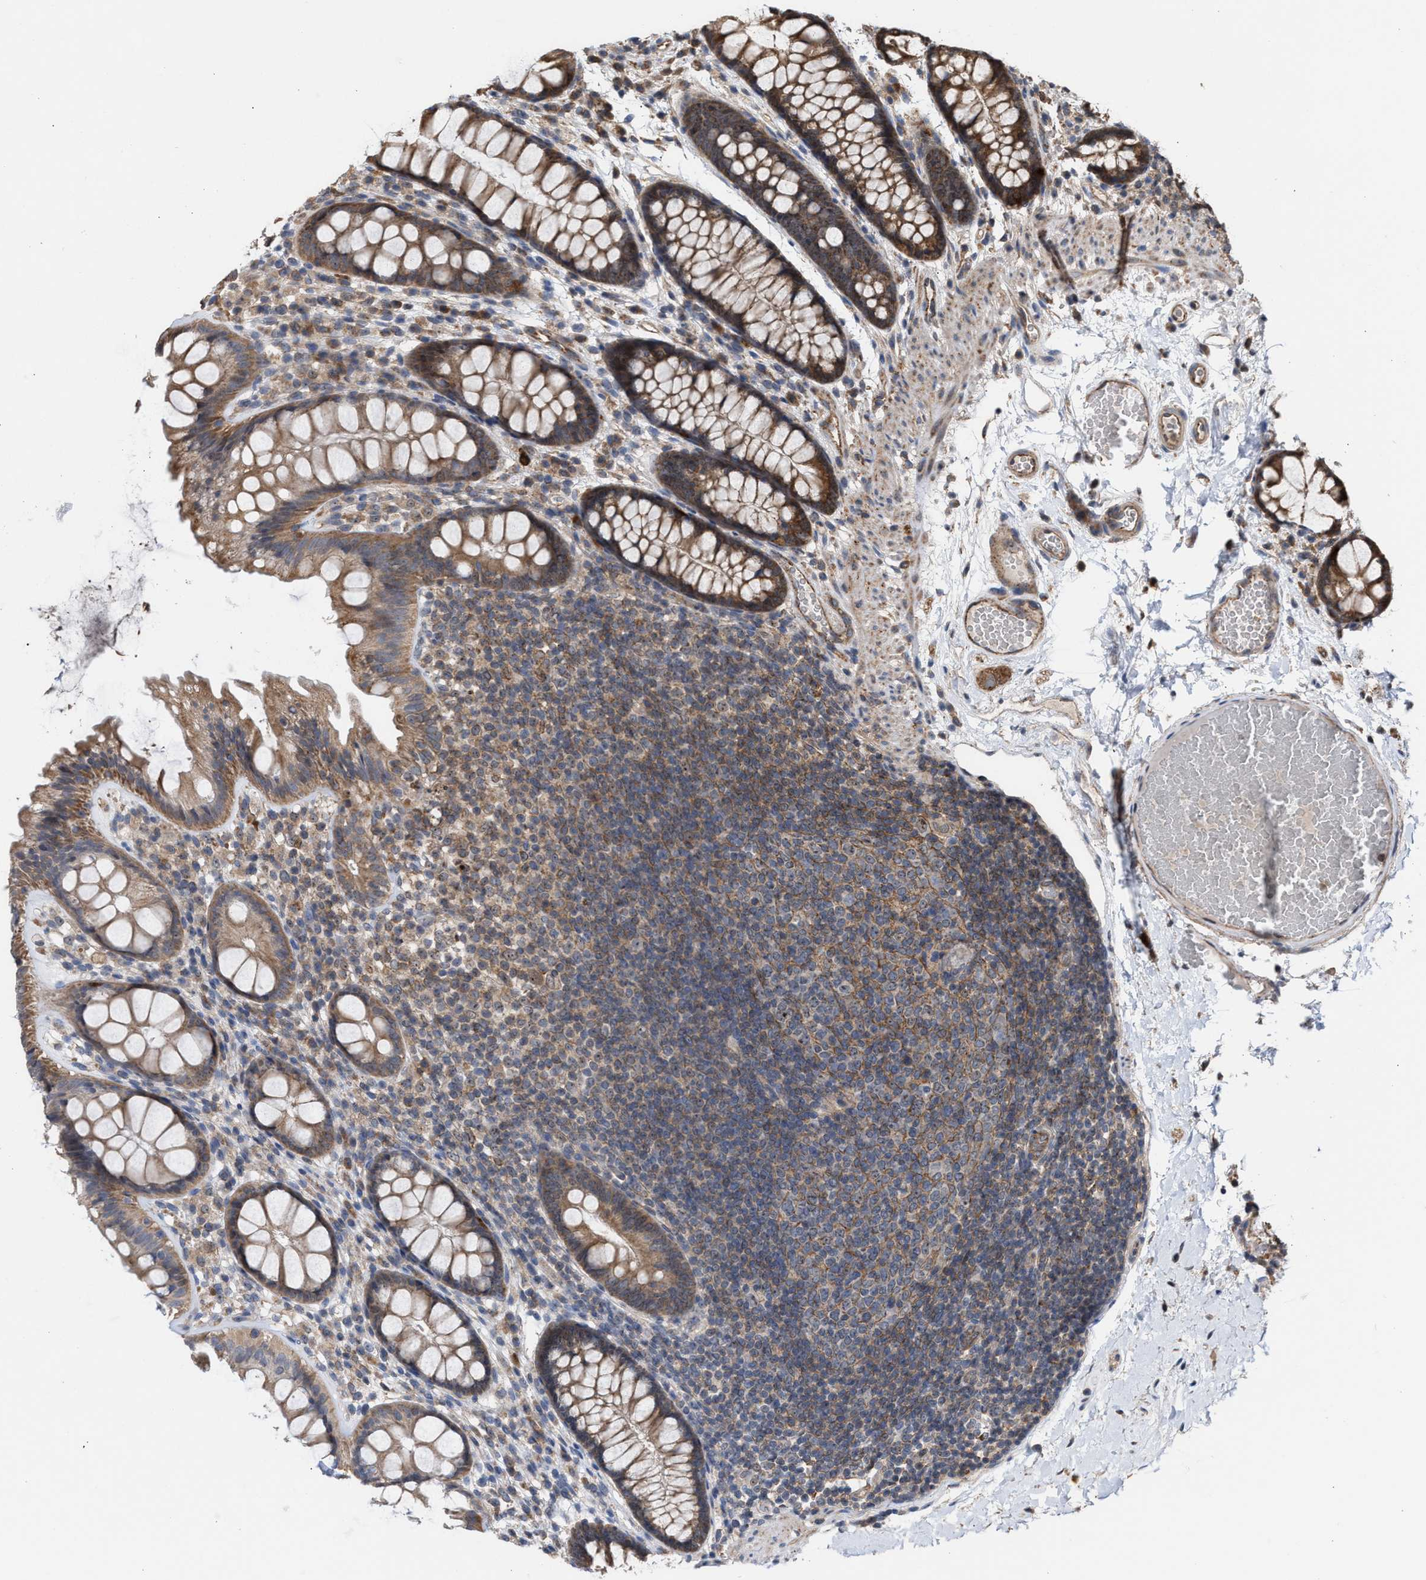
{"staining": {"intensity": "moderate", "quantity": ">75%", "location": "cytoplasmic/membranous"}, "tissue": "colon", "cell_type": "Endothelial cells", "image_type": "normal", "snomed": [{"axis": "morphology", "description": "Normal tissue, NOS"}, {"axis": "topography", "description": "Colon"}], "caption": "An IHC micrograph of normal tissue is shown. Protein staining in brown labels moderate cytoplasmic/membranous positivity in colon within endothelial cells. (IHC, brightfield microscopy, high magnification).", "gene": "EXOSC2", "patient": {"sex": "female", "age": 56}}